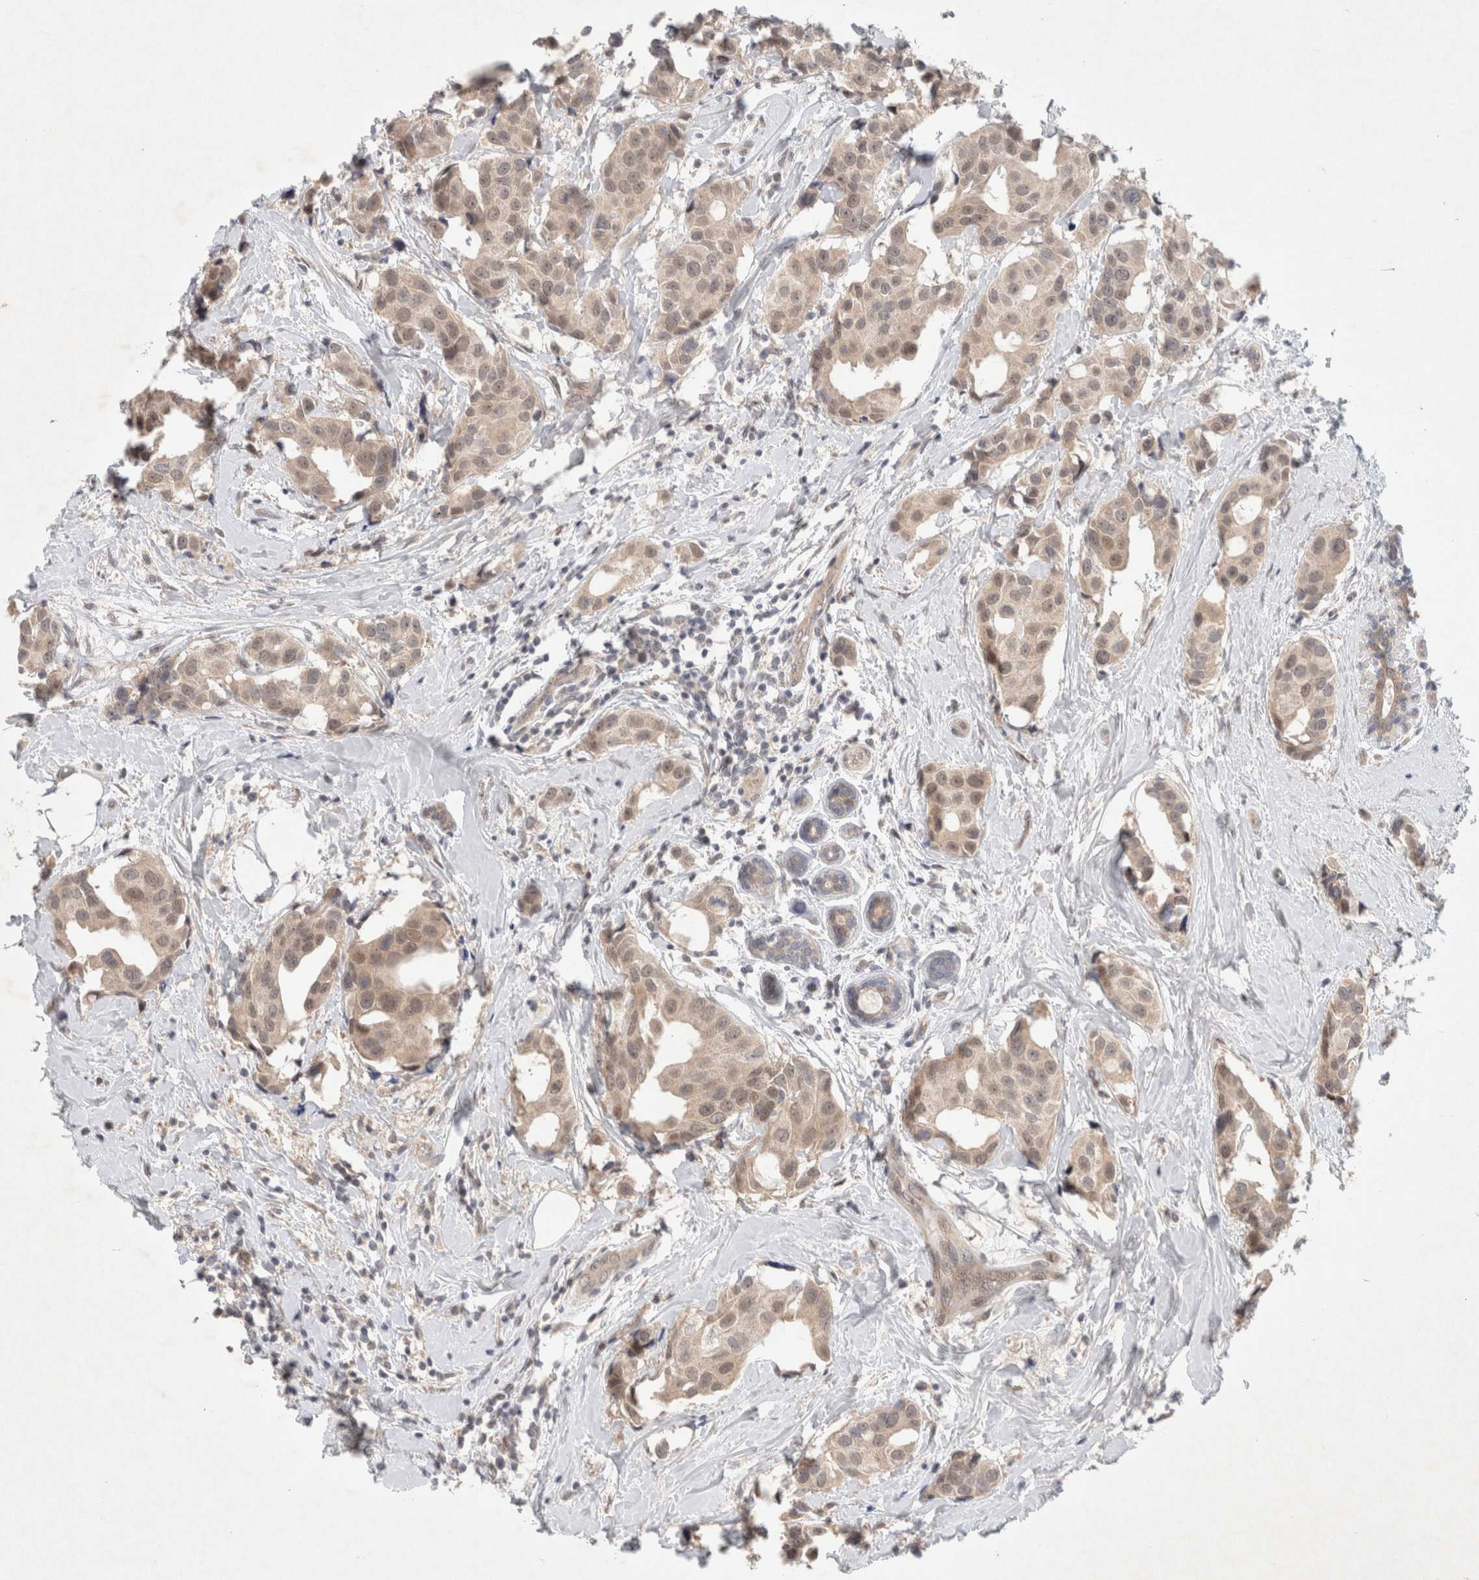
{"staining": {"intensity": "weak", "quantity": ">75%", "location": "cytoplasmic/membranous"}, "tissue": "breast cancer", "cell_type": "Tumor cells", "image_type": "cancer", "snomed": [{"axis": "morphology", "description": "Normal tissue, NOS"}, {"axis": "morphology", "description": "Duct carcinoma"}, {"axis": "topography", "description": "Breast"}], "caption": "The micrograph reveals staining of invasive ductal carcinoma (breast), revealing weak cytoplasmic/membranous protein positivity (brown color) within tumor cells.", "gene": "RASAL2", "patient": {"sex": "female", "age": 39}}